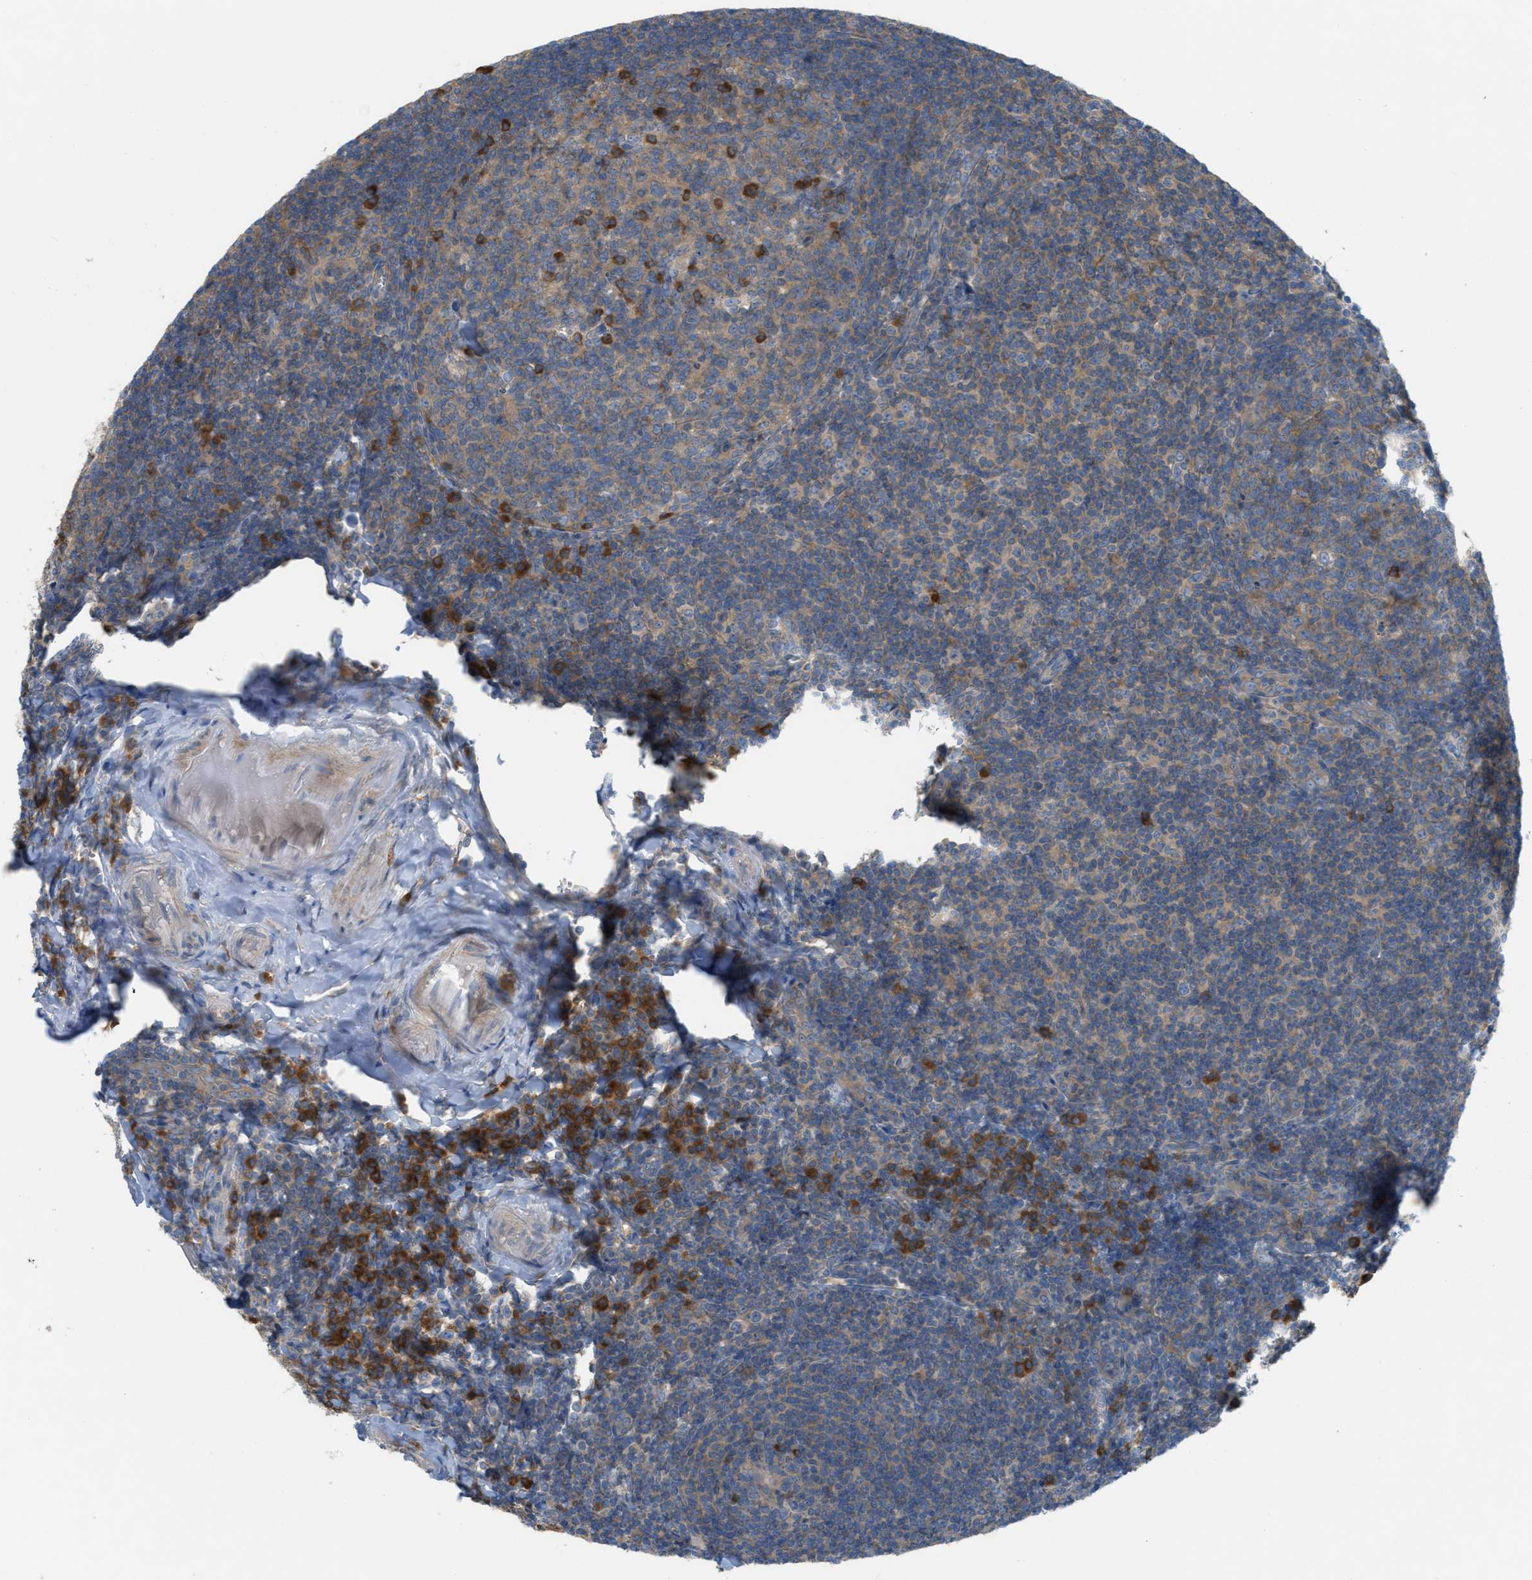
{"staining": {"intensity": "moderate", "quantity": ">75%", "location": "cytoplasmic/membranous"}, "tissue": "tonsil", "cell_type": "Germinal center cells", "image_type": "normal", "snomed": [{"axis": "morphology", "description": "Normal tissue, NOS"}, {"axis": "topography", "description": "Tonsil"}], "caption": "DAB immunohistochemical staining of unremarkable tonsil reveals moderate cytoplasmic/membranous protein expression in about >75% of germinal center cells.", "gene": "UBA5", "patient": {"sex": "male", "age": 37}}